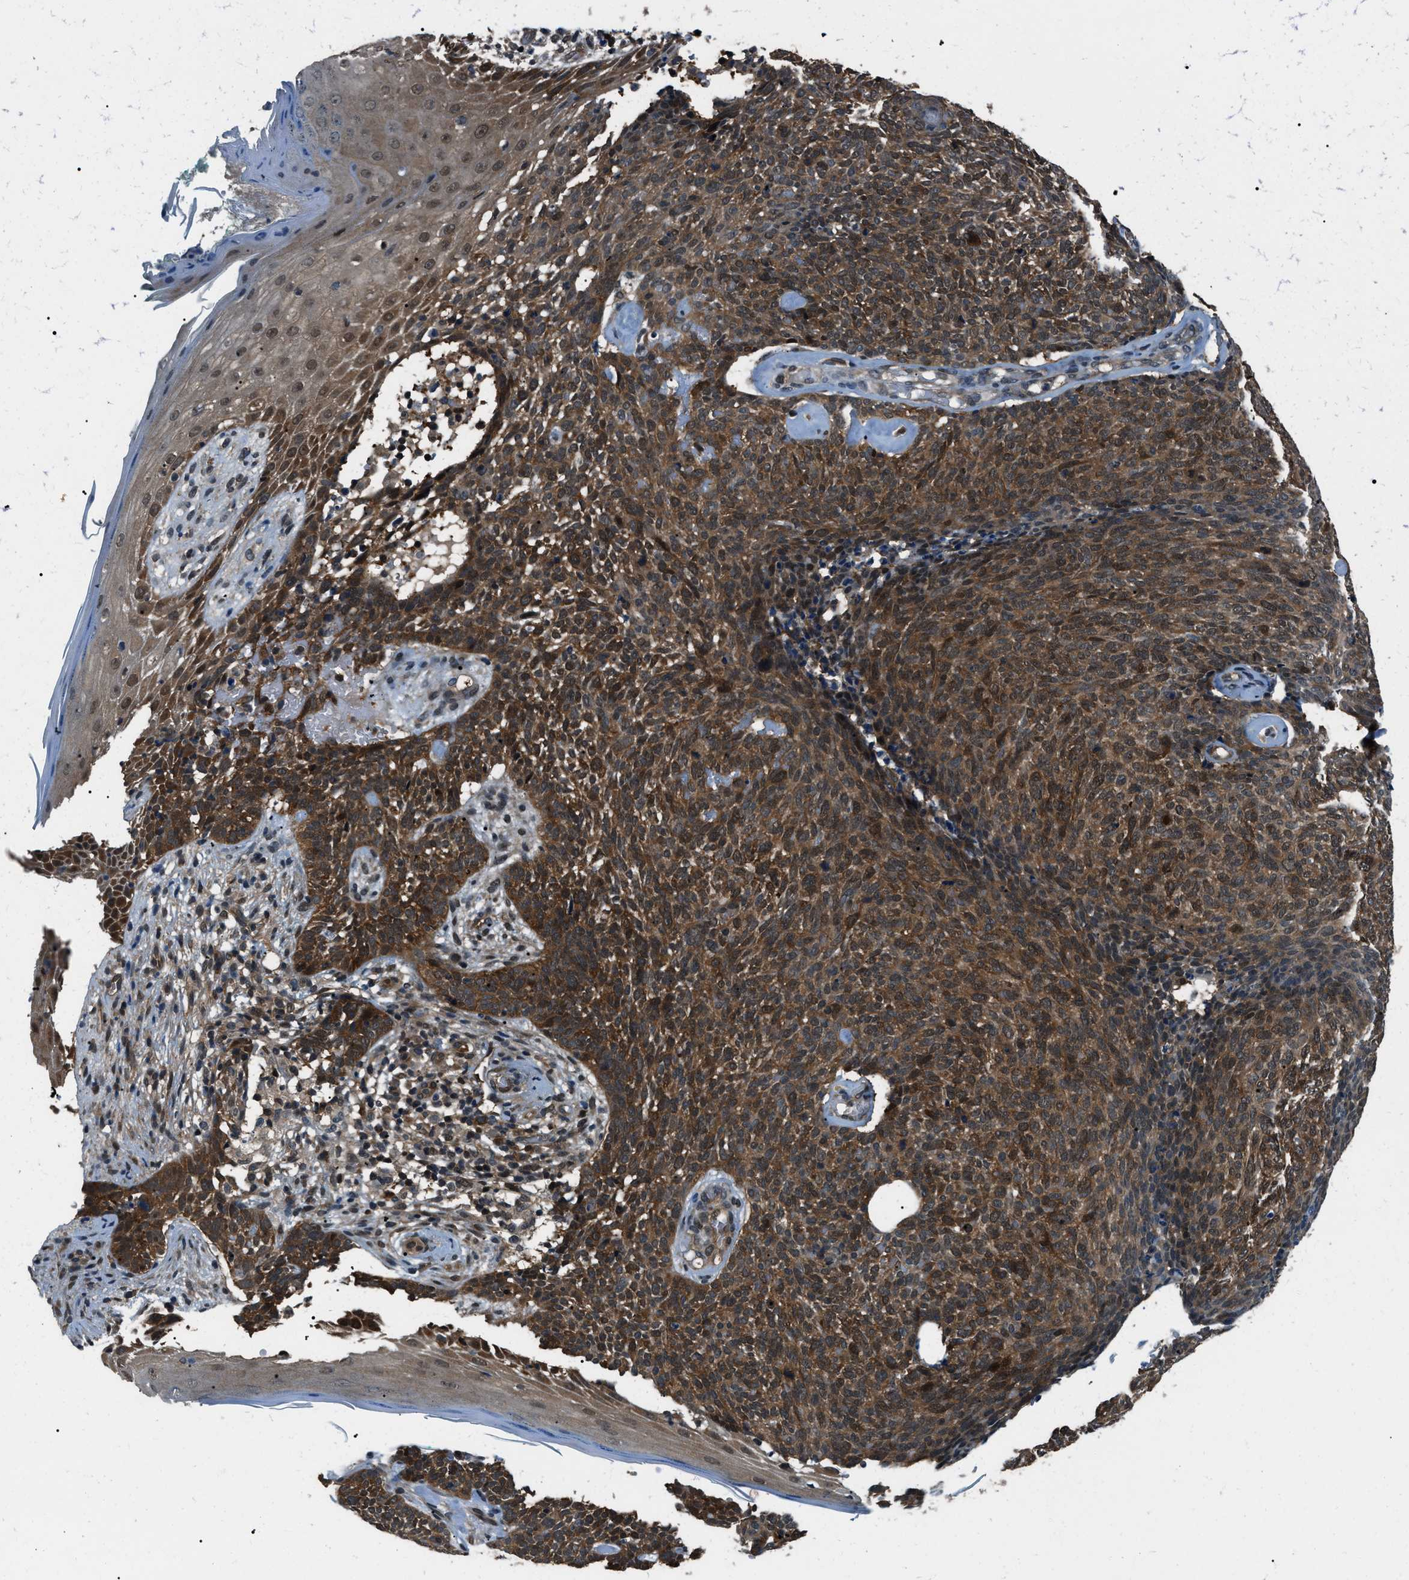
{"staining": {"intensity": "moderate", "quantity": ">75%", "location": "cytoplasmic/membranous,nuclear"}, "tissue": "skin cancer", "cell_type": "Tumor cells", "image_type": "cancer", "snomed": [{"axis": "morphology", "description": "Basal cell carcinoma"}, {"axis": "topography", "description": "Skin"}], "caption": "Tumor cells exhibit medium levels of moderate cytoplasmic/membranous and nuclear positivity in approximately >75% of cells in skin cancer (basal cell carcinoma).", "gene": "NUDCD3", "patient": {"sex": "female", "age": 84}}